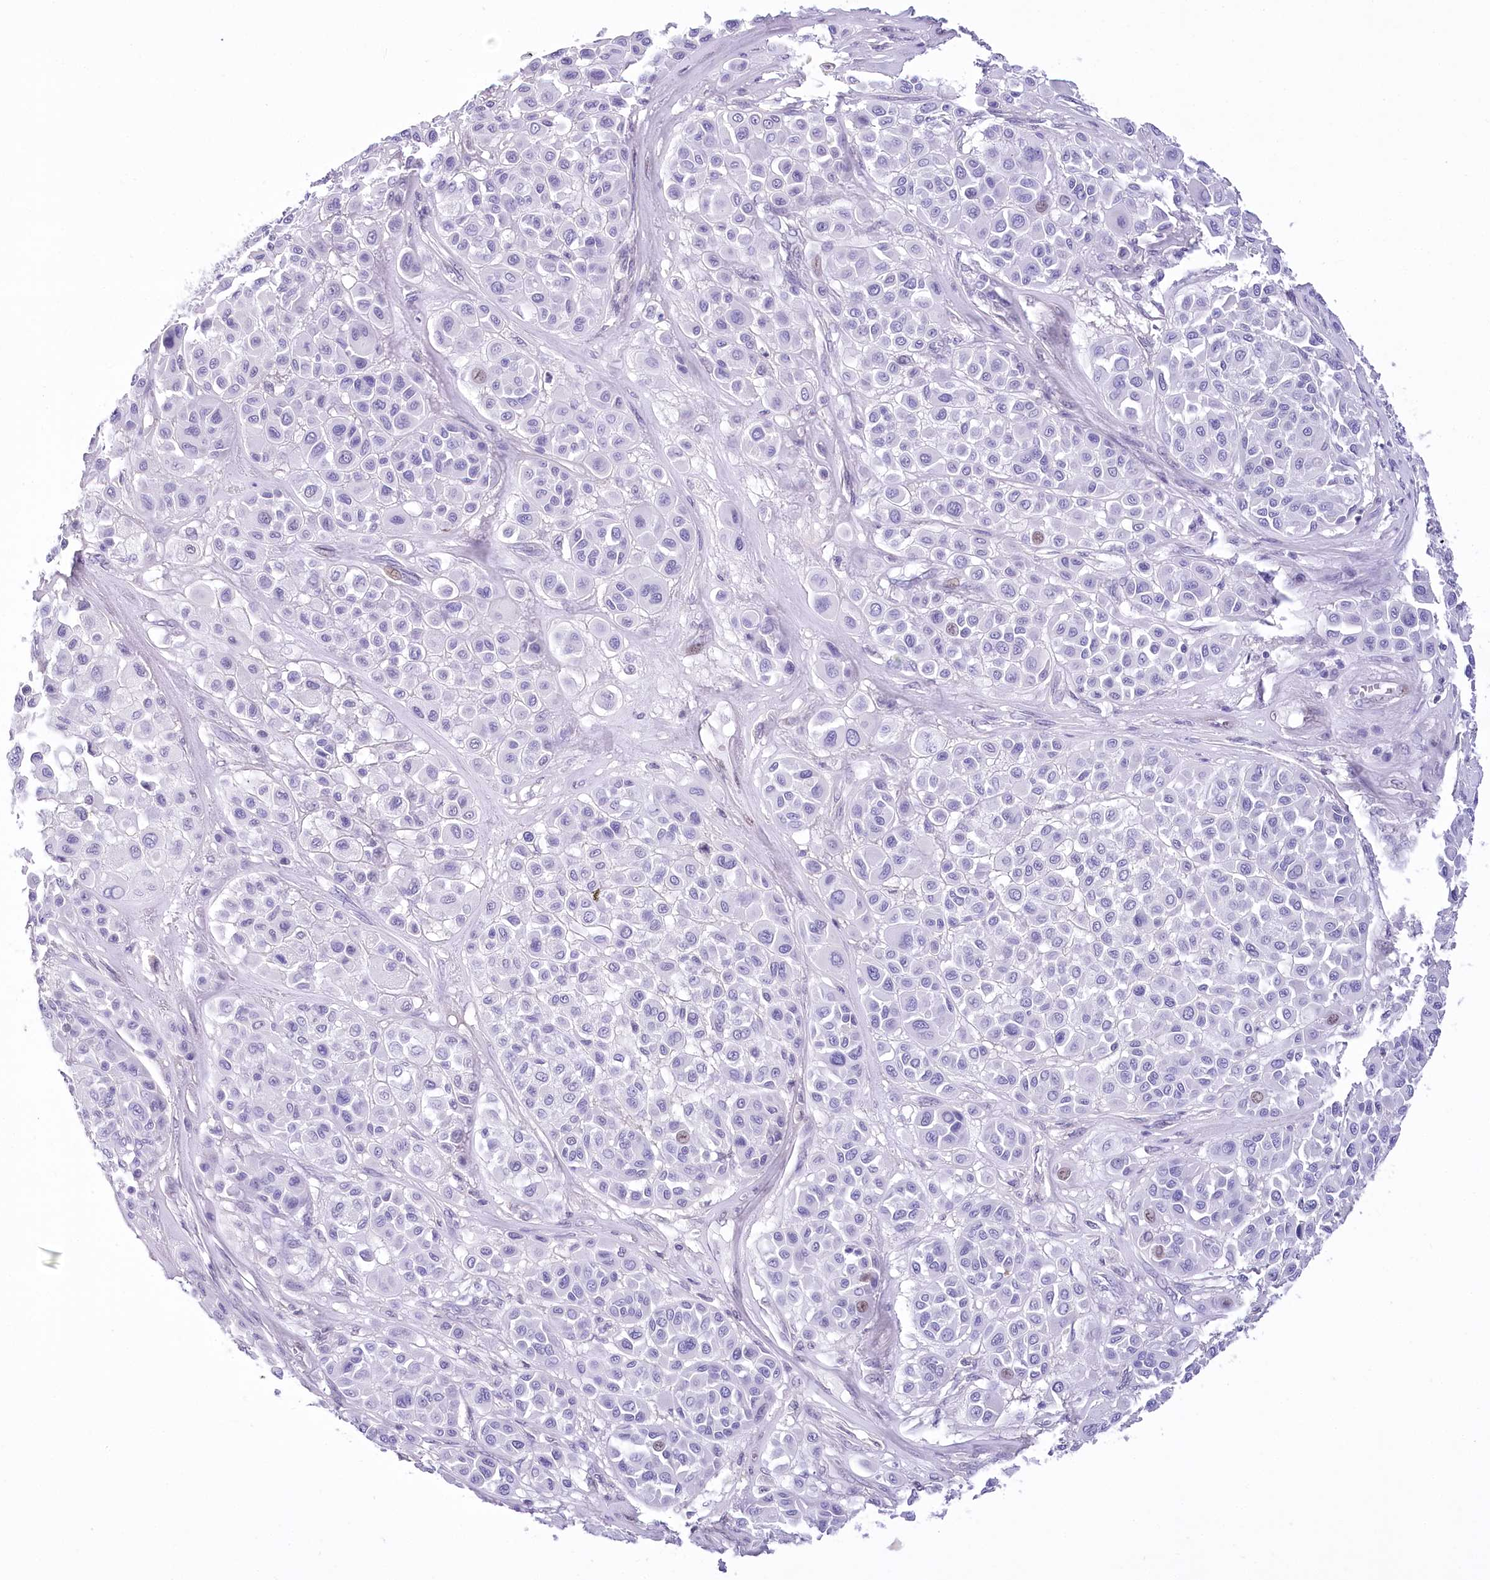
{"staining": {"intensity": "negative", "quantity": "none", "location": "none"}, "tissue": "melanoma", "cell_type": "Tumor cells", "image_type": "cancer", "snomed": [{"axis": "morphology", "description": "Malignant melanoma, Metastatic site"}, {"axis": "topography", "description": "Soft tissue"}], "caption": "IHC image of human melanoma stained for a protein (brown), which displays no staining in tumor cells.", "gene": "HNRNPA0", "patient": {"sex": "male", "age": 41}}